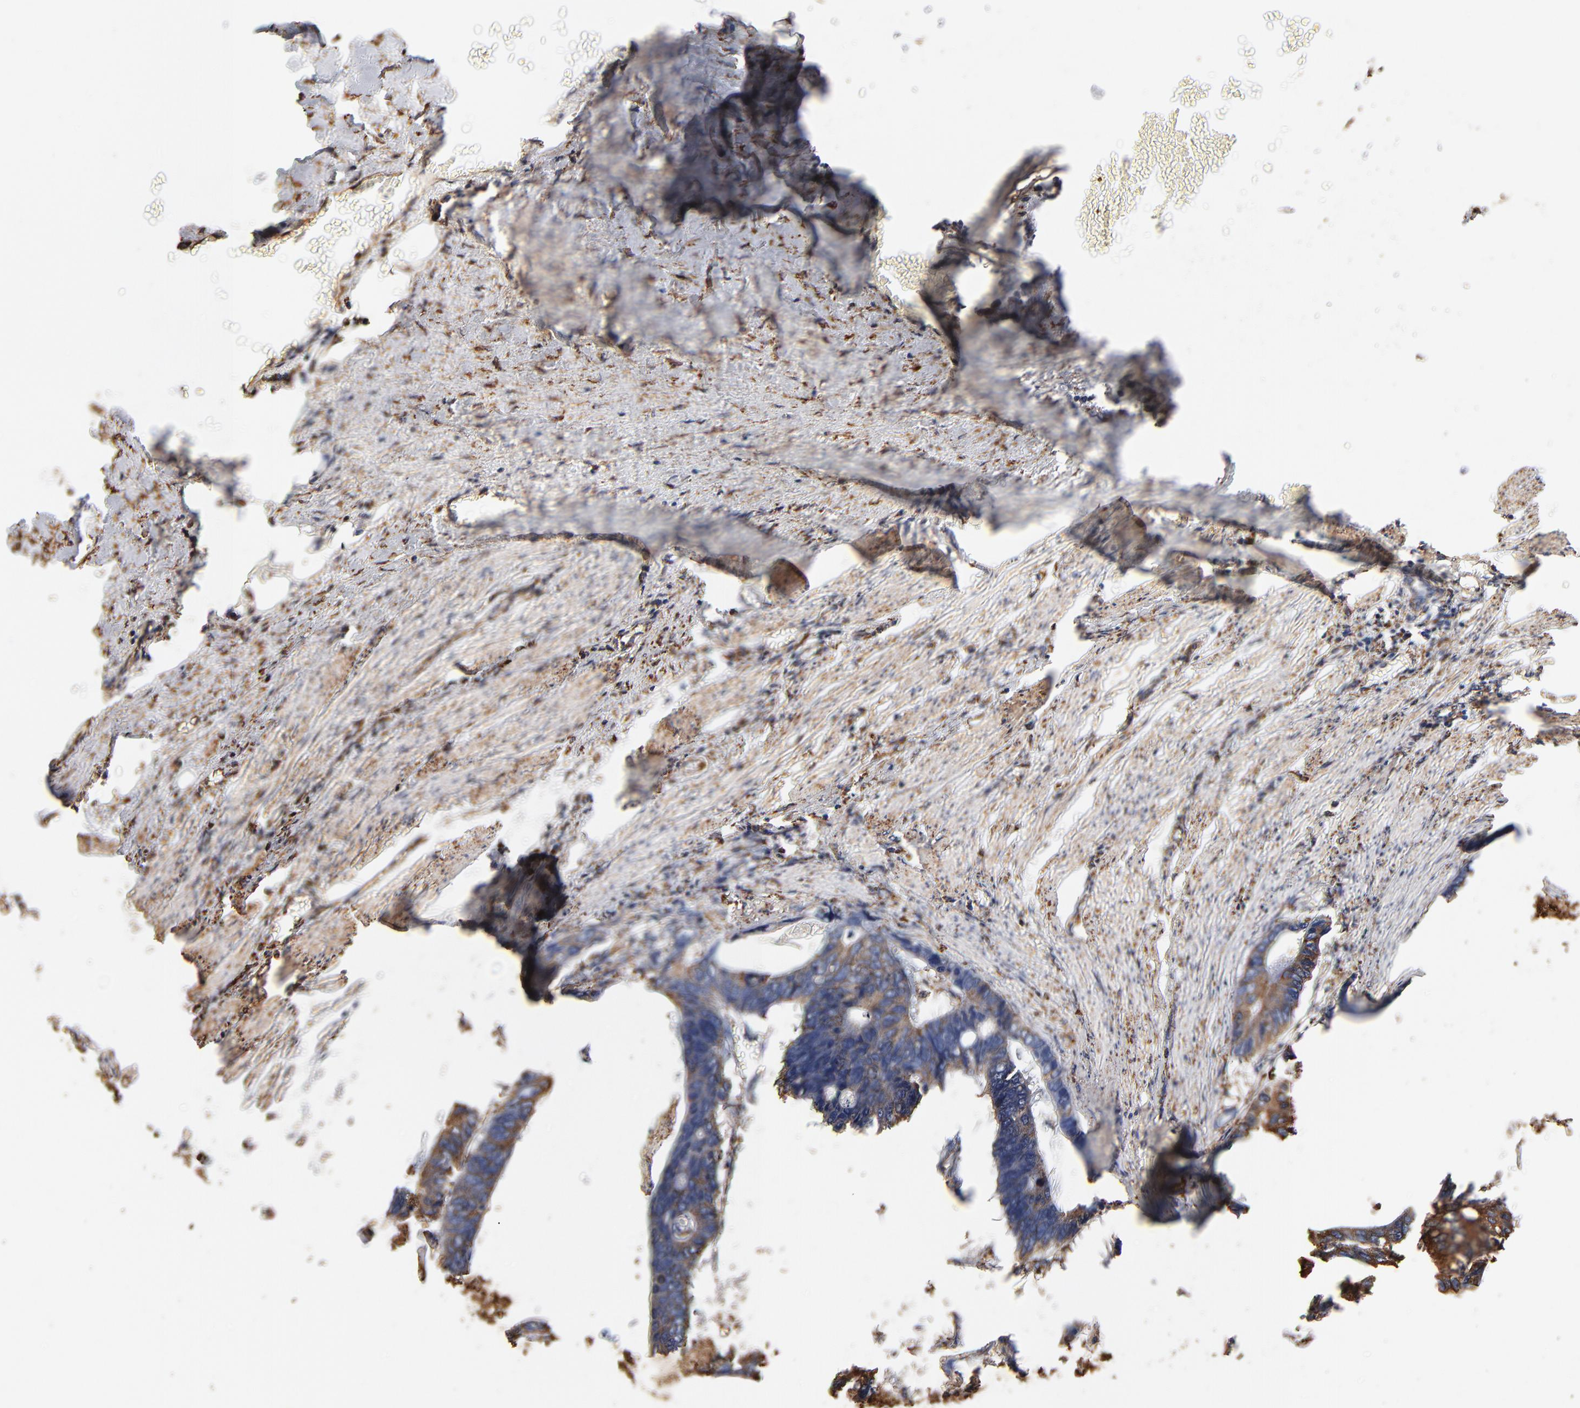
{"staining": {"intensity": "moderate", "quantity": ">75%", "location": "cytoplasmic/membranous"}, "tissue": "colorectal cancer", "cell_type": "Tumor cells", "image_type": "cancer", "snomed": [{"axis": "morphology", "description": "Adenocarcinoma, NOS"}, {"axis": "topography", "description": "Colon"}], "caption": "High-magnification brightfield microscopy of colorectal cancer stained with DAB (3,3'-diaminobenzidine) (brown) and counterstained with hematoxylin (blue). tumor cells exhibit moderate cytoplasmic/membranous staining is seen in about>75% of cells.", "gene": "PDIA3", "patient": {"sex": "female", "age": 55}}